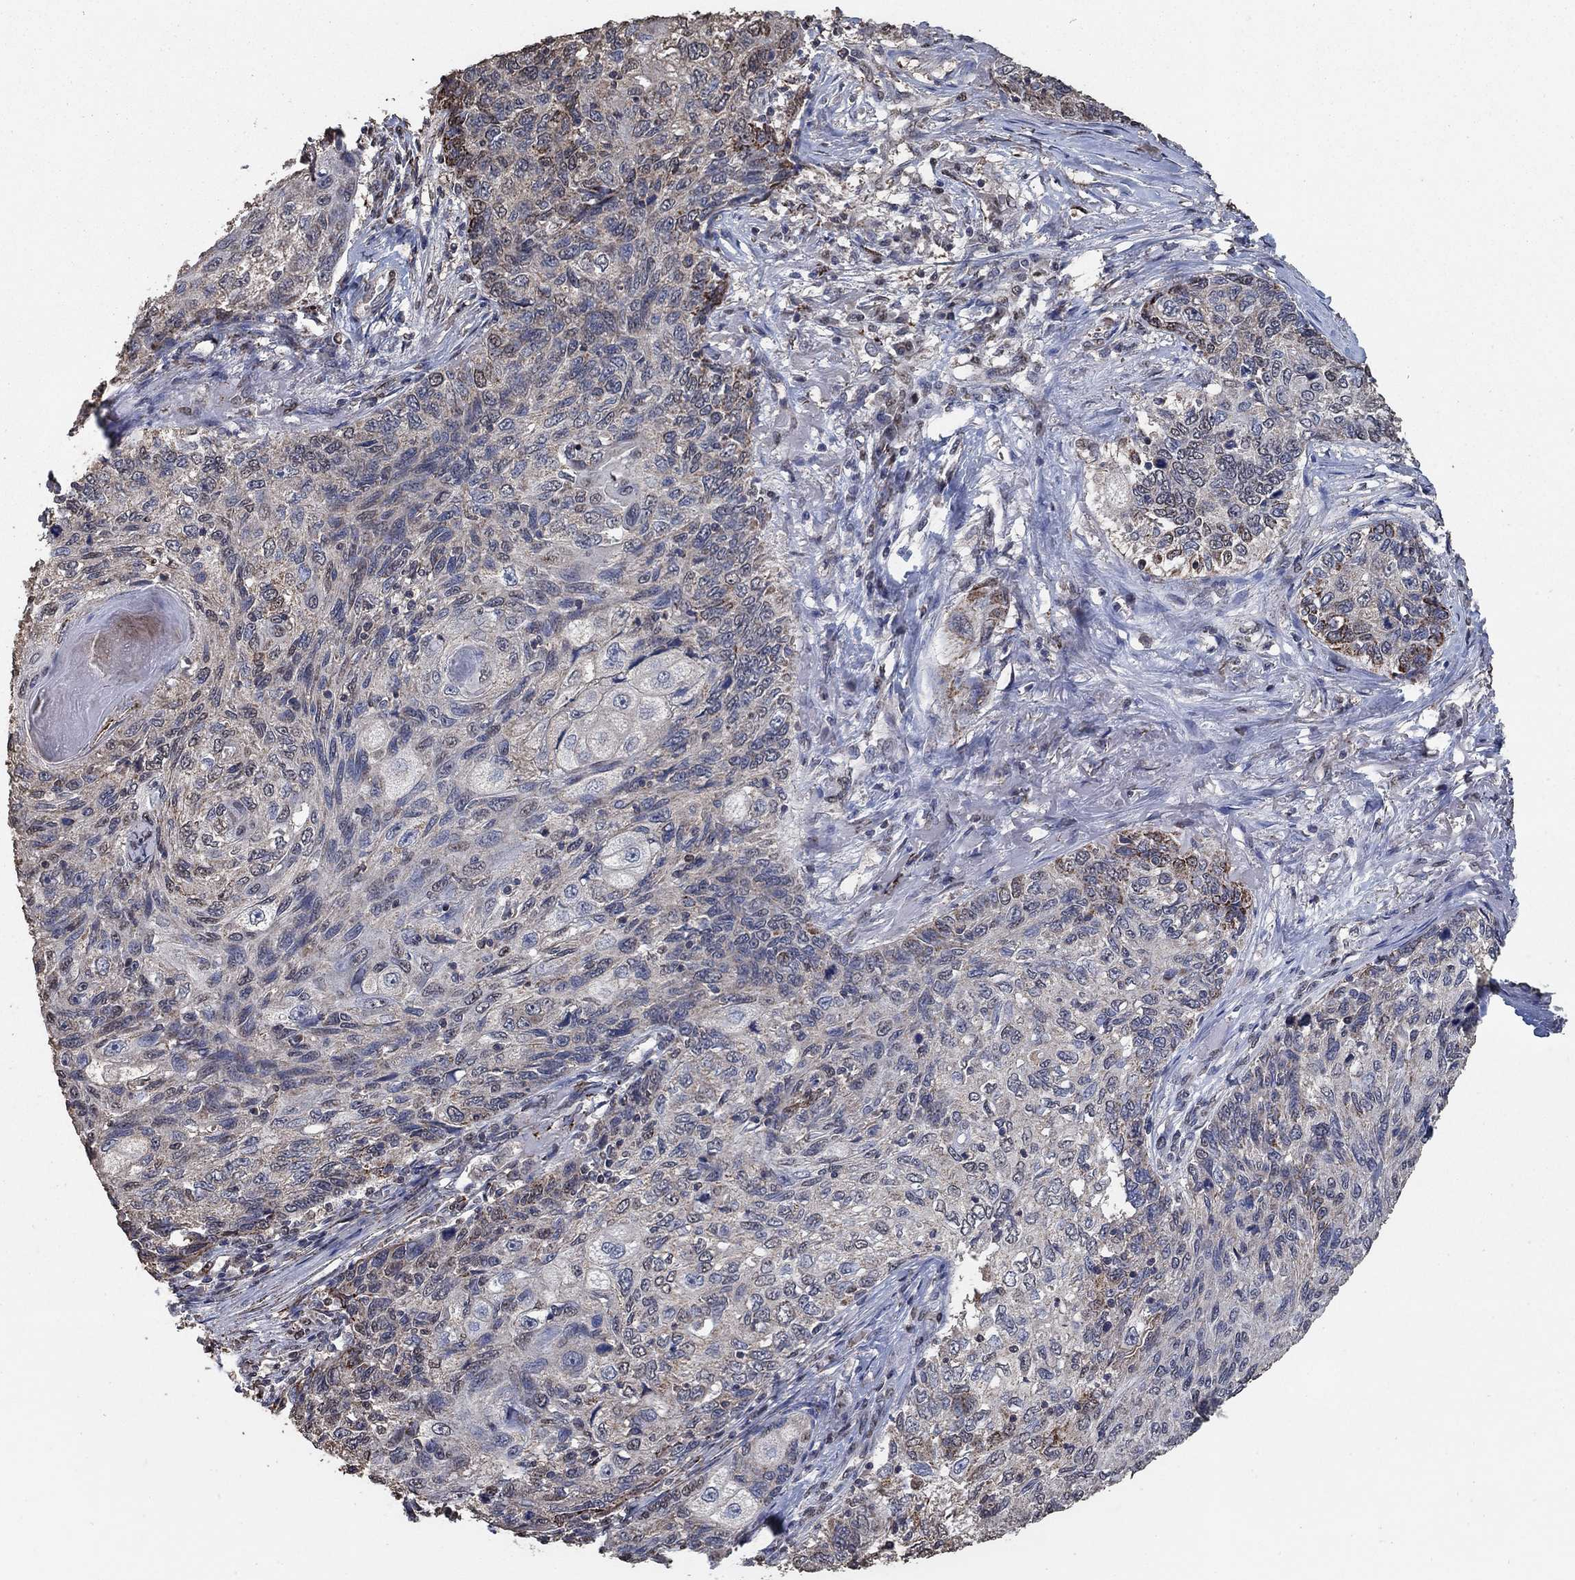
{"staining": {"intensity": "strong", "quantity": "<25%", "location": "cytoplasmic/membranous"}, "tissue": "skin cancer", "cell_type": "Tumor cells", "image_type": "cancer", "snomed": [{"axis": "morphology", "description": "Squamous cell carcinoma, NOS"}, {"axis": "topography", "description": "Skin"}], "caption": "Immunohistochemical staining of human skin cancer reveals strong cytoplasmic/membranous protein positivity in approximately <25% of tumor cells.", "gene": "MRPS24", "patient": {"sex": "male", "age": 92}}